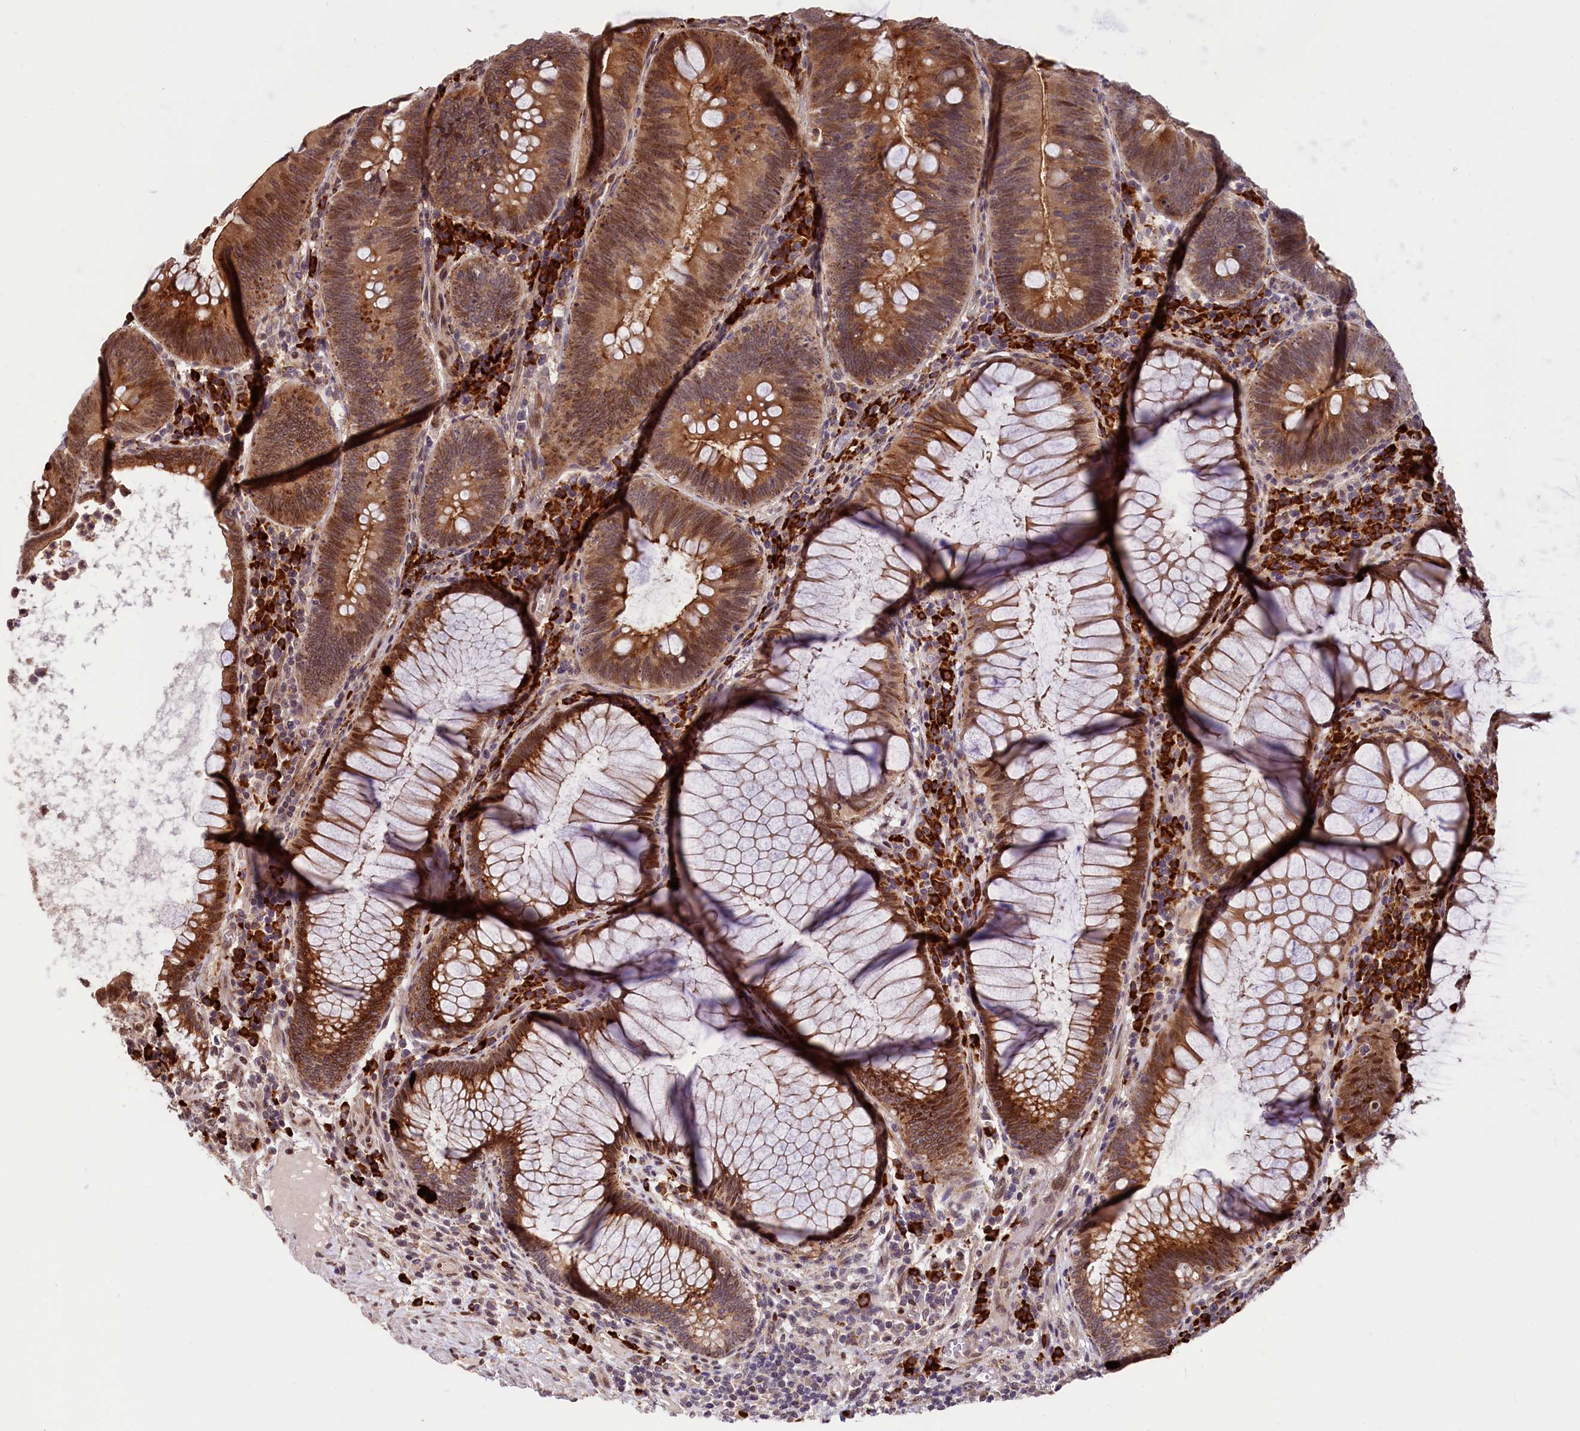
{"staining": {"intensity": "moderate", "quantity": ">75%", "location": "cytoplasmic/membranous"}, "tissue": "colorectal cancer", "cell_type": "Tumor cells", "image_type": "cancer", "snomed": [{"axis": "morphology", "description": "Adenocarcinoma, NOS"}, {"axis": "topography", "description": "Rectum"}], "caption": "Human colorectal cancer stained with a protein marker shows moderate staining in tumor cells.", "gene": "C5orf15", "patient": {"sex": "female", "age": 75}}